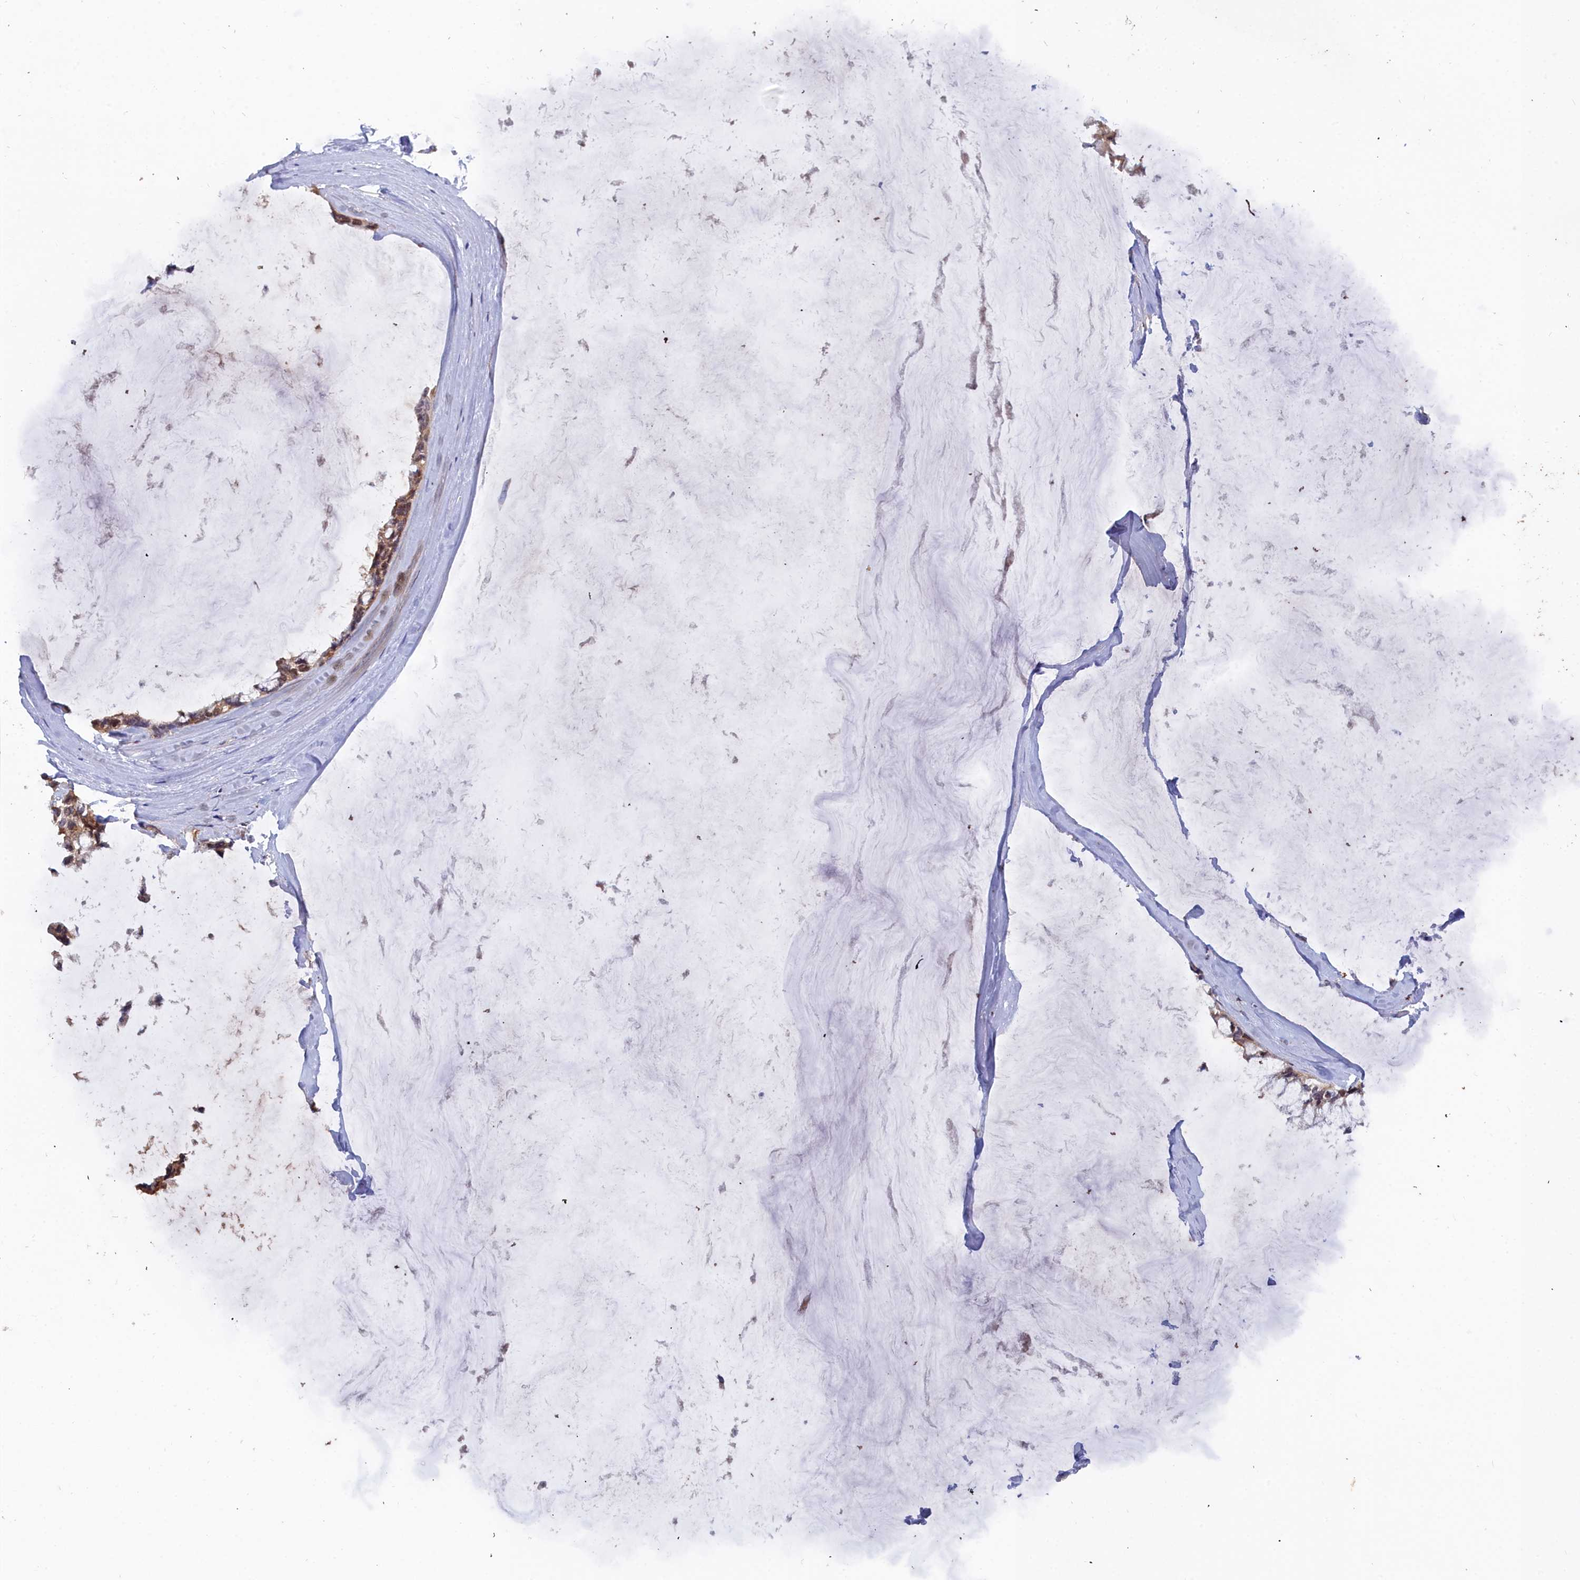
{"staining": {"intensity": "moderate", "quantity": ">75%", "location": "cytoplasmic/membranous"}, "tissue": "ovarian cancer", "cell_type": "Tumor cells", "image_type": "cancer", "snomed": [{"axis": "morphology", "description": "Cystadenocarcinoma, mucinous, NOS"}, {"axis": "topography", "description": "Ovary"}], "caption": "Immunohistochemical staining of ovarian cancer exhibits medium levels of moderate cytoplasmic/membranous protein expression in about >75% of tumor cells.", "gene": "GFRA2", "patient": {"sex": "female", "age": 39}}